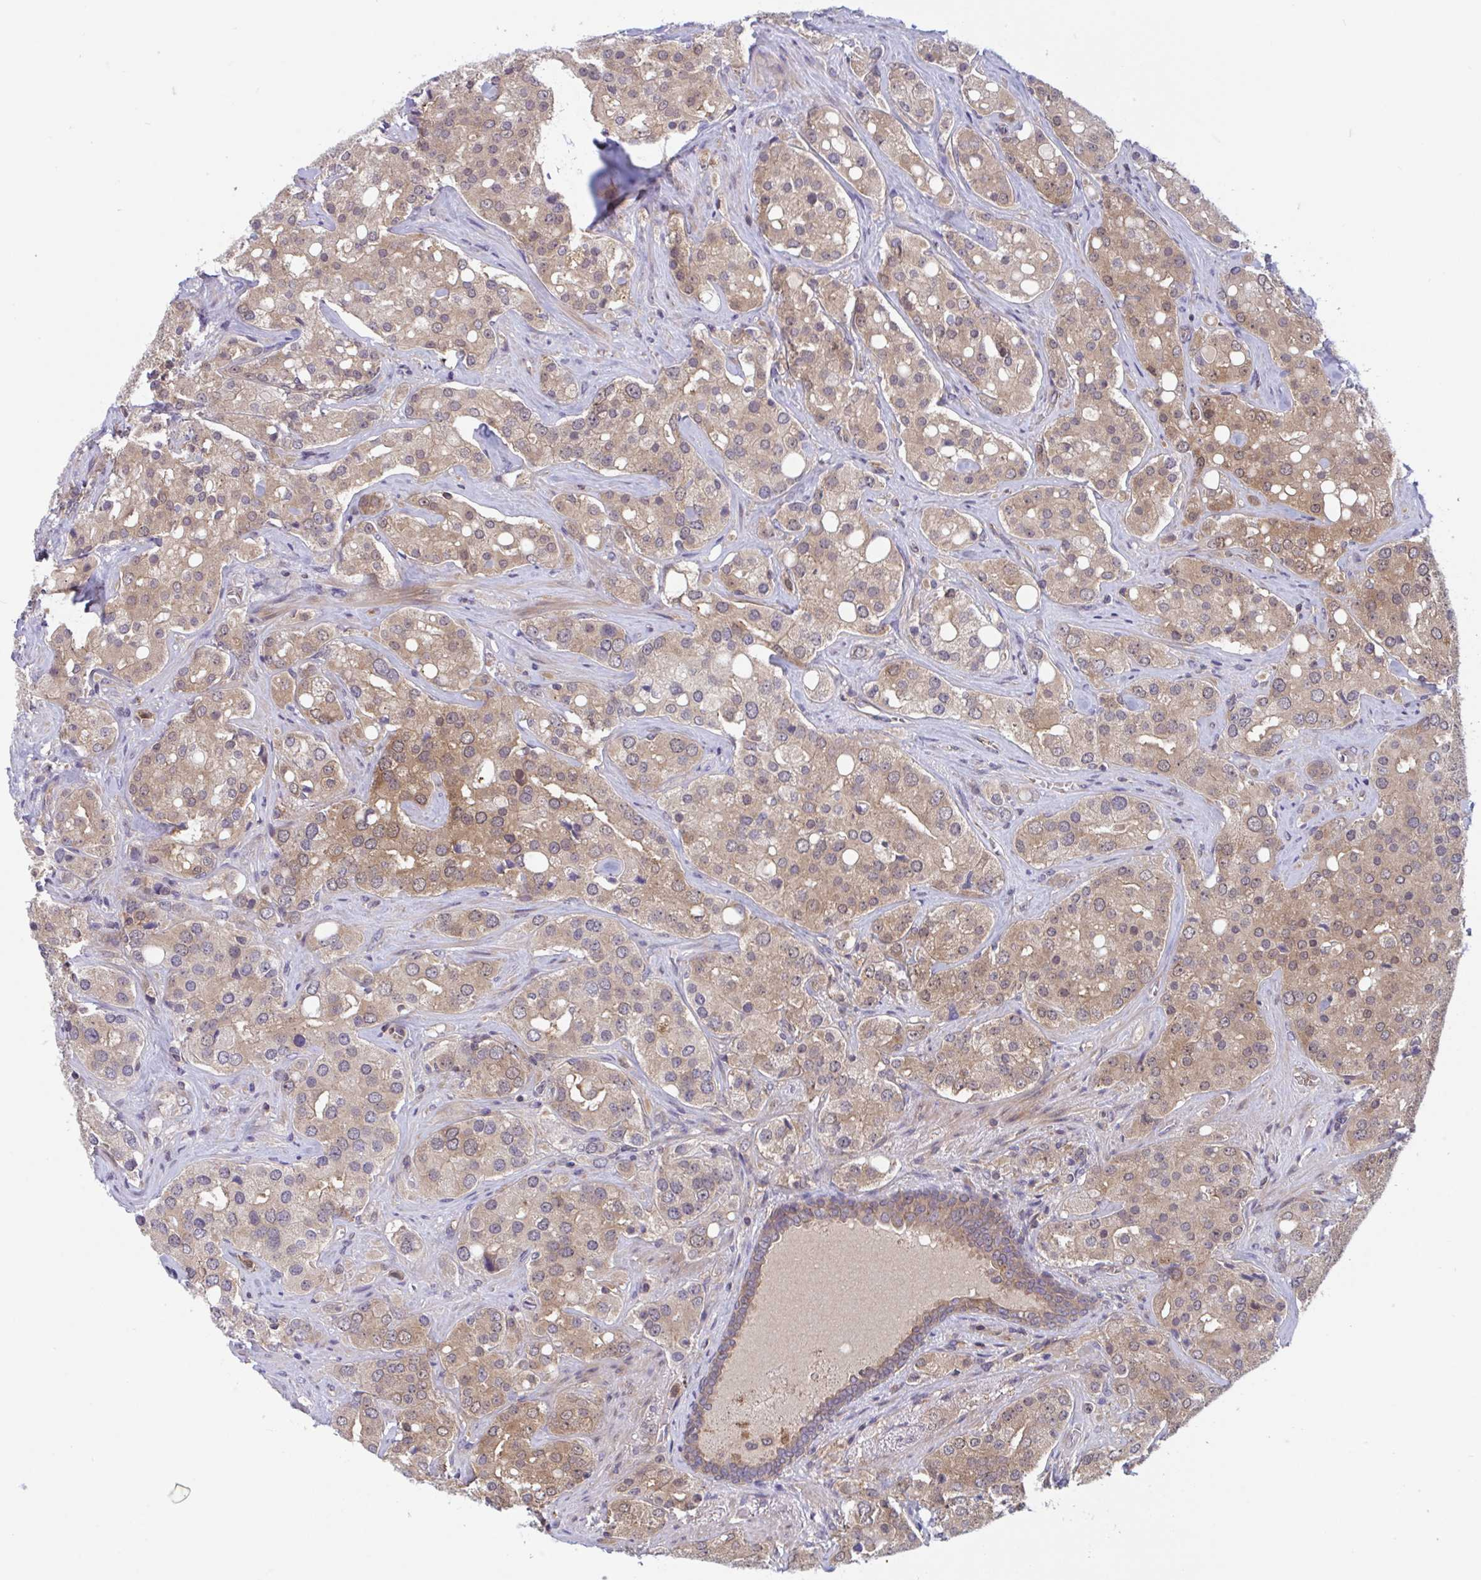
{"staining": {"intensity": "weak", "quantity": "25%-75%", "location": "cytoplasmic/membranous,nuclear"}, "tissue": "prostate cancer", "cell_type": "Tumor cells", "image_type": "cancer", "snomed": [{"axis": "morphology", "description": "Adenocarcinoma, High grade"}, {"axis": "topography", "description": "Prostate"}], "caption": "Immunohistochemical staining of human prostate cancer (adenocarcinoma (high-grade)) exhibits weak cytoplasmic/membranous and nuclear protein staining in approximately 25%-75% of tumor cells.", "gene": "LMNTD2", "patient": {"sex": "male", "age": 67}}